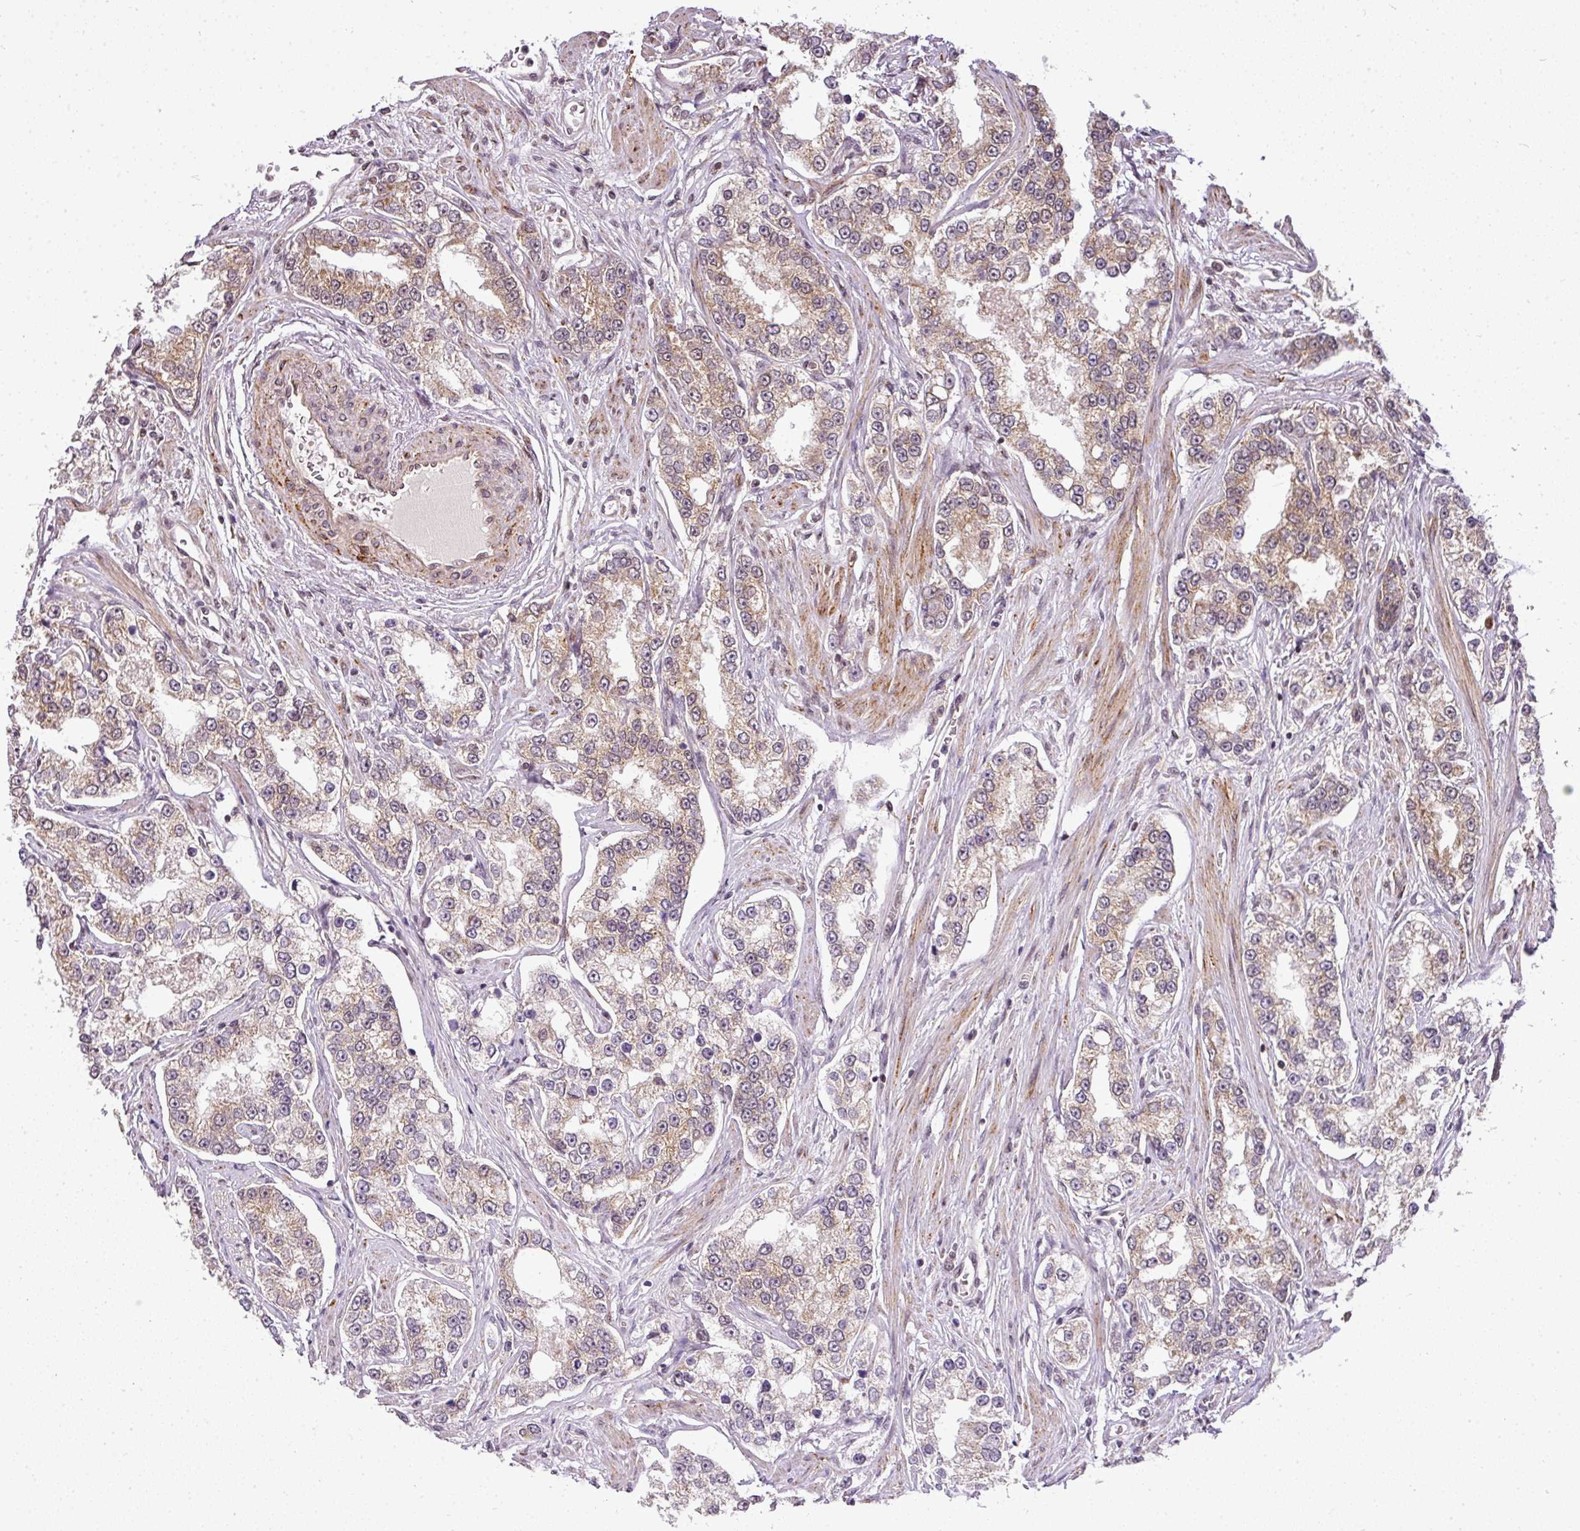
{"staining": {"intensity": "weak", "quantity": "25%-75%", "location": "cytoplasmic/membranous"}, "tissue": "prostate cancer", "cell_type": "Tumor cells", "image_type": "cancer", "snomed": [{"axis": "morphology", "description": "Normal tissue, NOS"}, {"axis": "morphology", "description": "Adenocarcinoma, High grade"}, {"axis": "topography", "description": "Prostate"}], "caption": "The photomicrograph exhibits a brown stain indicating the presence of a protein in the cytoplasmic/membranous of tumor cells in prostate cancer (adenocarcinoma (high-grade)).", "gene": "C1orf226", "patient": {"sex": "male", "age": 83}}